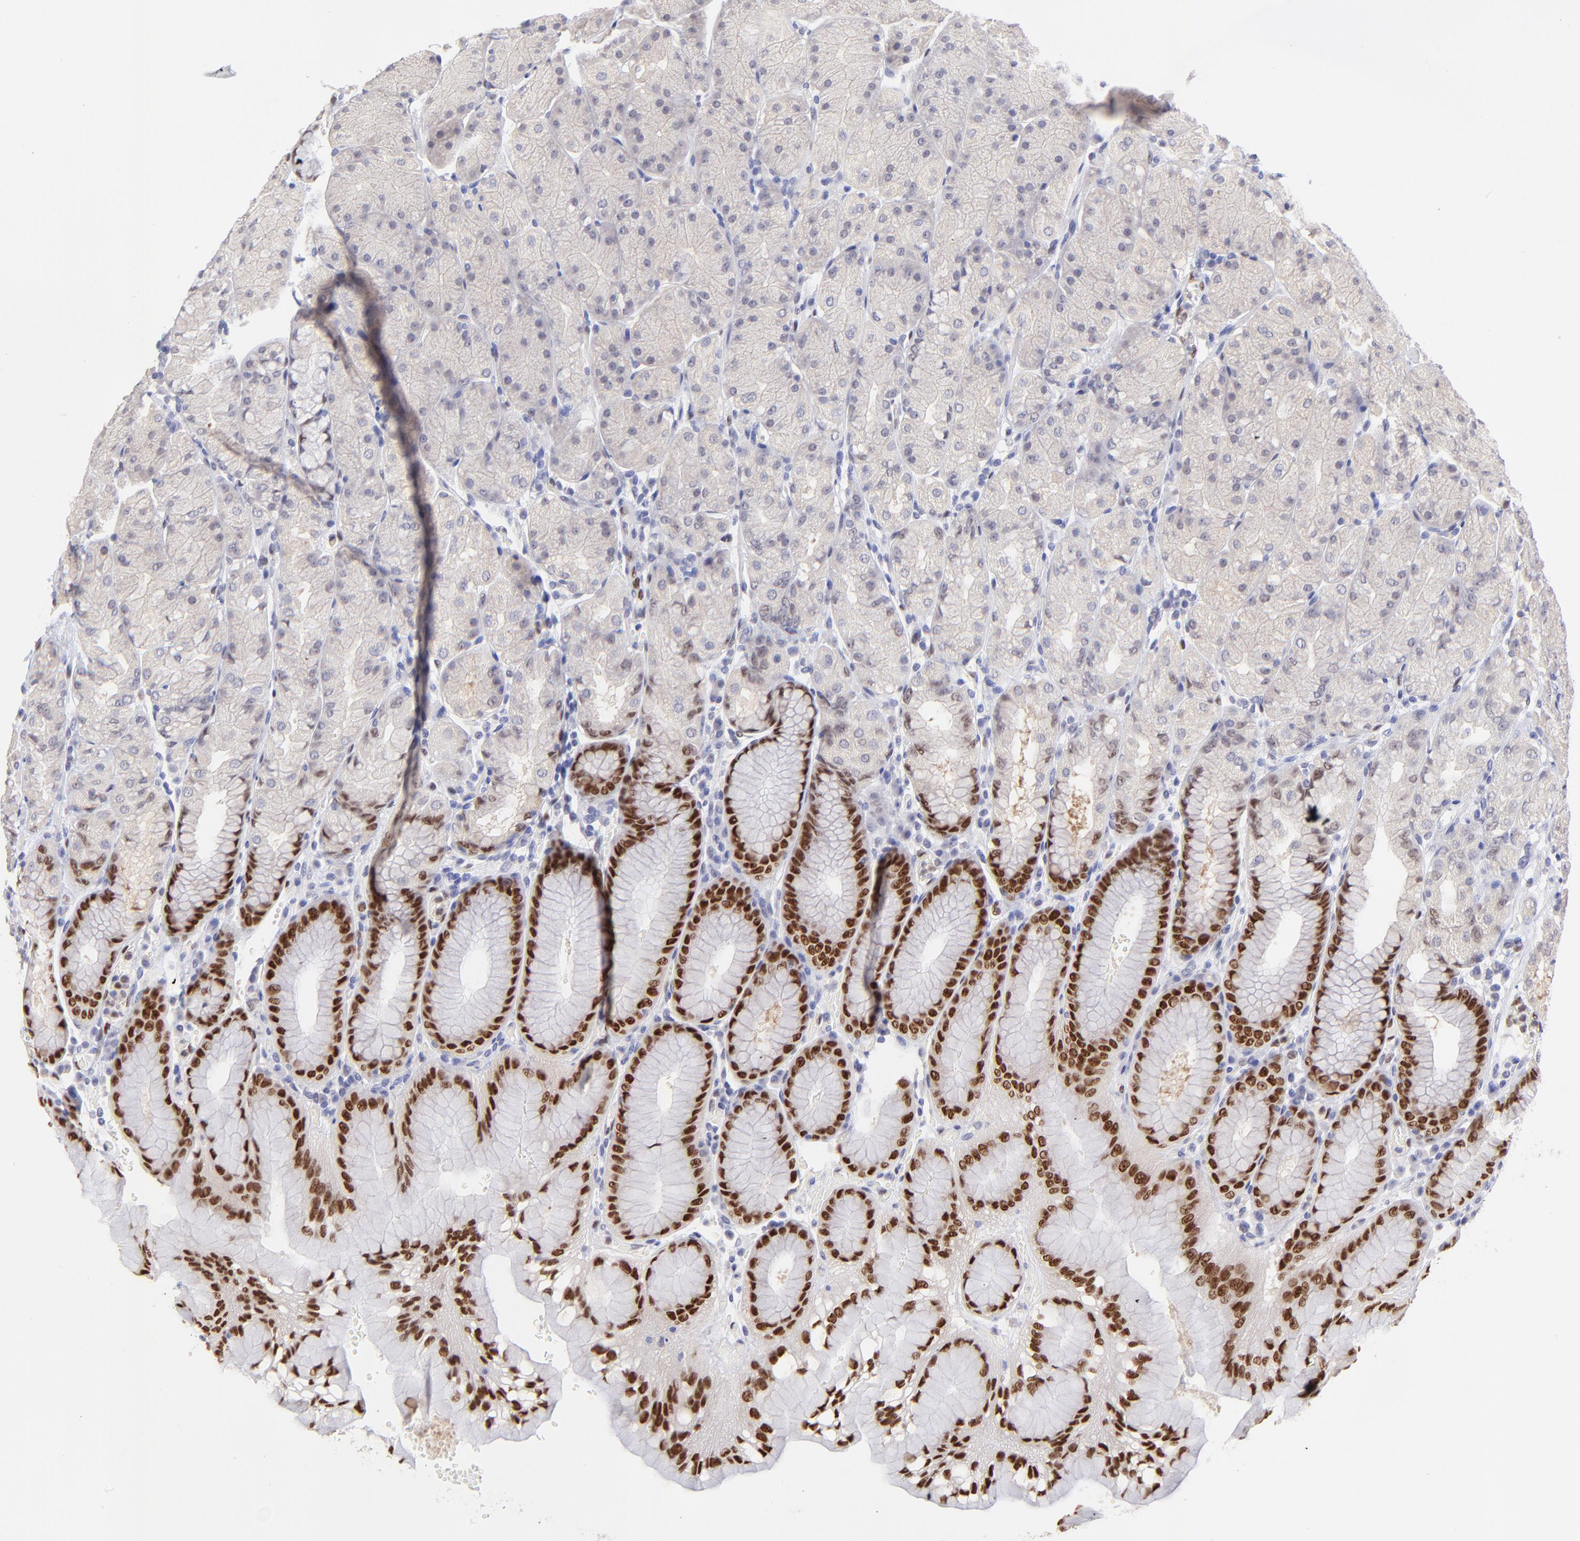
{"staining": {"intensity": "strong", "quantity": "25%-75%", "location": "nuclear"}, "tissue": "stomach", "cell_type": "Glandular cells", "image_type": "normal", "snomed": [{"axis": "morphology", "description": "Normal tissue, NOS"}, {"axis": "topography", "description": "Stomach, upper"}, {"axis": "topography", "description": "Stomach"}], "caption": "The immunohistochemical stain highlights strong nuclear expression in glandular cells of normal stomach. The protein of interest is stained brown, and the nuclei are stained in blue (DAB IHC with brightfield microscopy, high magnification).", "gene": "KLF4", "patient": {"sex": "male", "age": 76}}